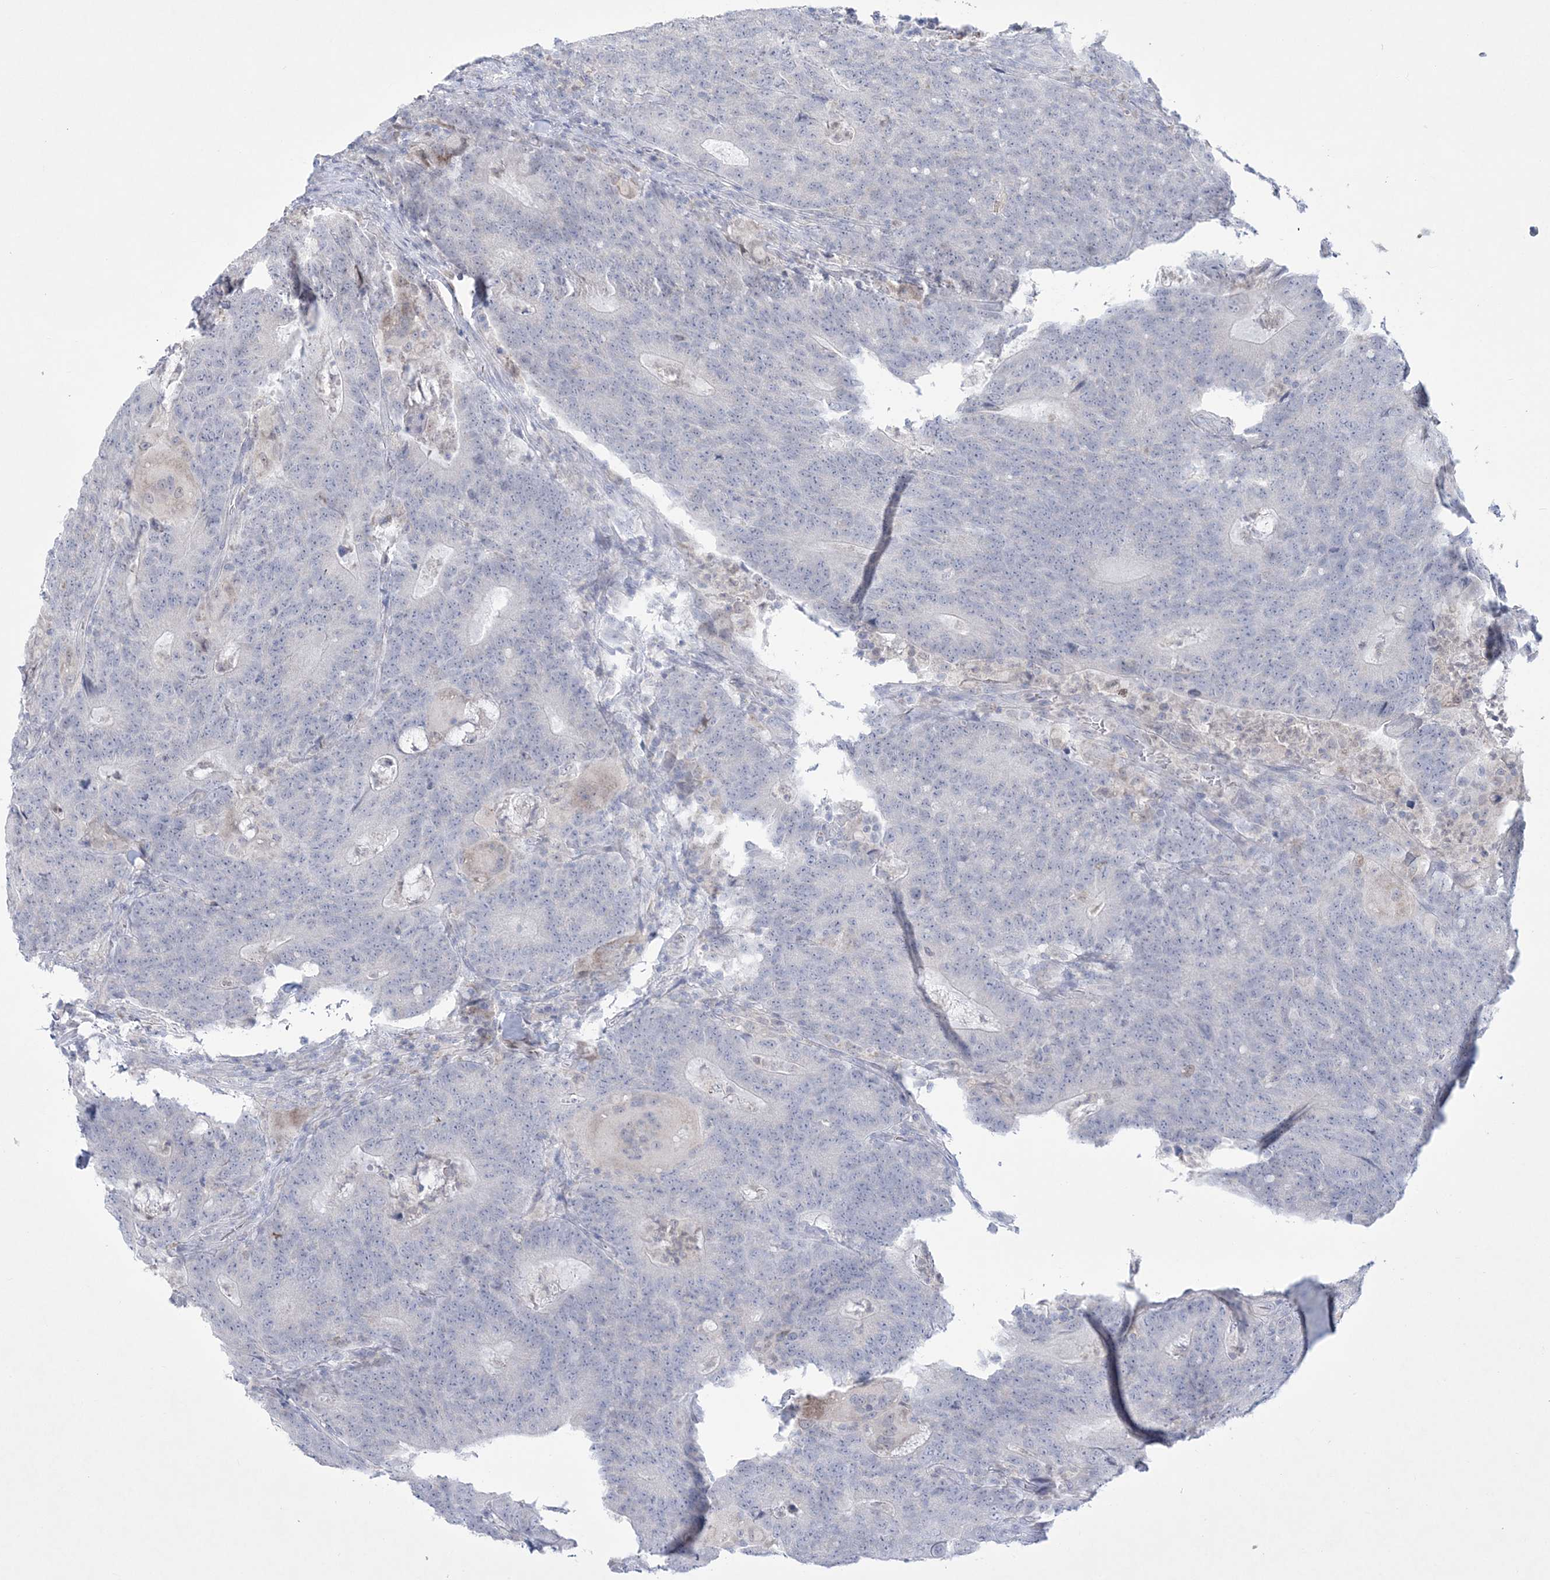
{"staining": {"intensity": "negative", "quantity": "none", "location": "none"}, "tissue": "colorectal cancer", "cell_type": "Tumor cells", "image_type": "cancer", "snomed": [{"axis": "morphology", "description": "Normal tissue, NOS"}, {"axis": "morphology", "description": "Adenocarcinoma, NOS"}, {"axis": "topography", "description": "Colon"}], "caption": "Immunohistochemistry of adenocarcinoma (colorectal) shows no positivity in tumor cells. (DAB immunohistochemistry (IHC) visualized using brightfield microscopy, high magnification).", "gene": "WDR27", "patient": {"sex": "female", "age": 75}}